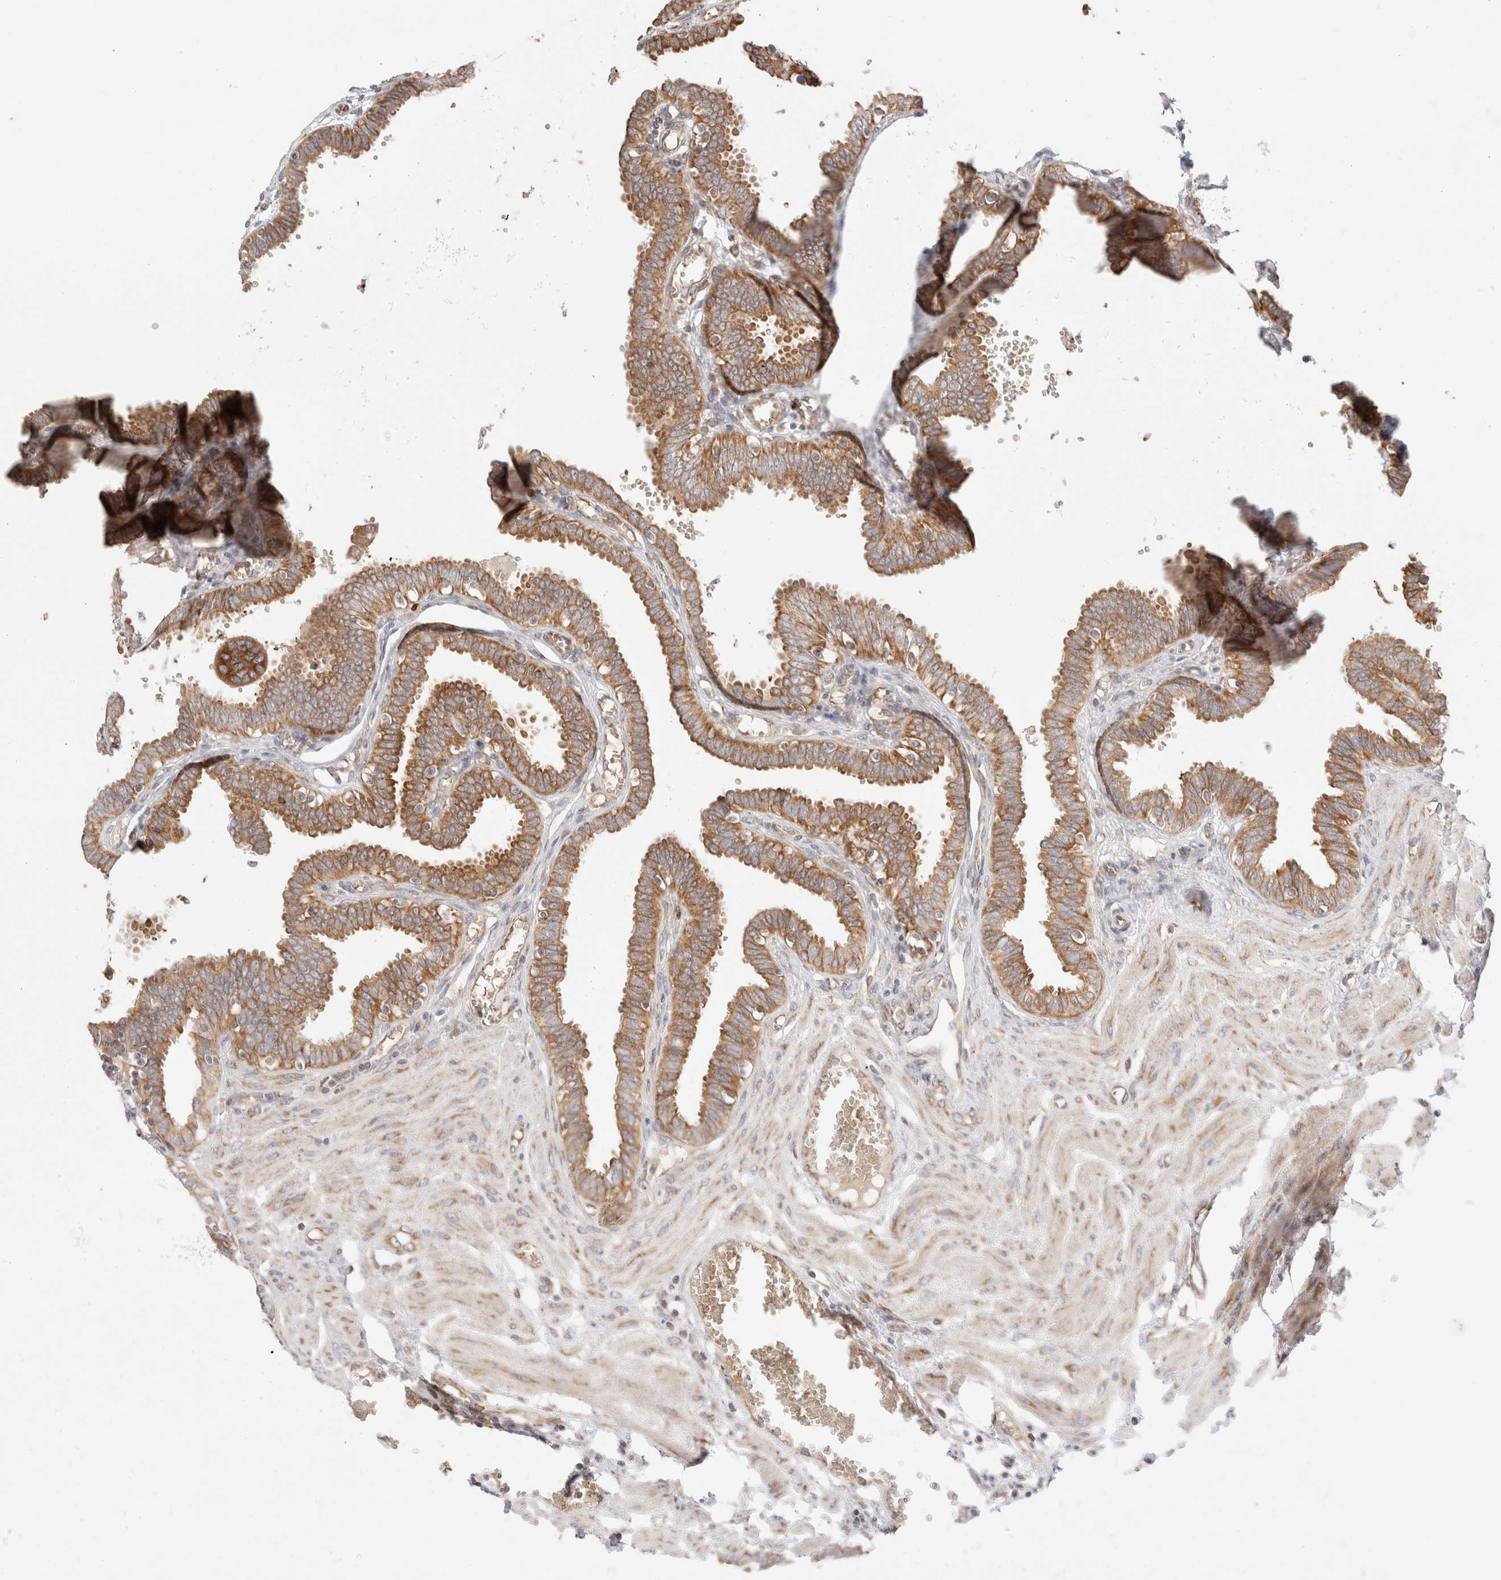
{"staining": {"intensity": "strong", "quantity": ">75%", "location": "cytoplasmic/membranous"}, "tissue": "fallopian tube", "cell_type": "Glandular cells", "image_type": "normal", "snomed": [{"axis": "morphology", "description": "Normal tissue, NOS"}, {"axis": "topography", "description": "Fallopian tube"}], "caption": "The histopathology image exhibits staining of normal fallopian tube, revealing strong cytoplasmic/membranous protein expression (brown color) within glandular cells.", "gene": "UTS2B", "patient": {"sex": "female", "age": 32}}